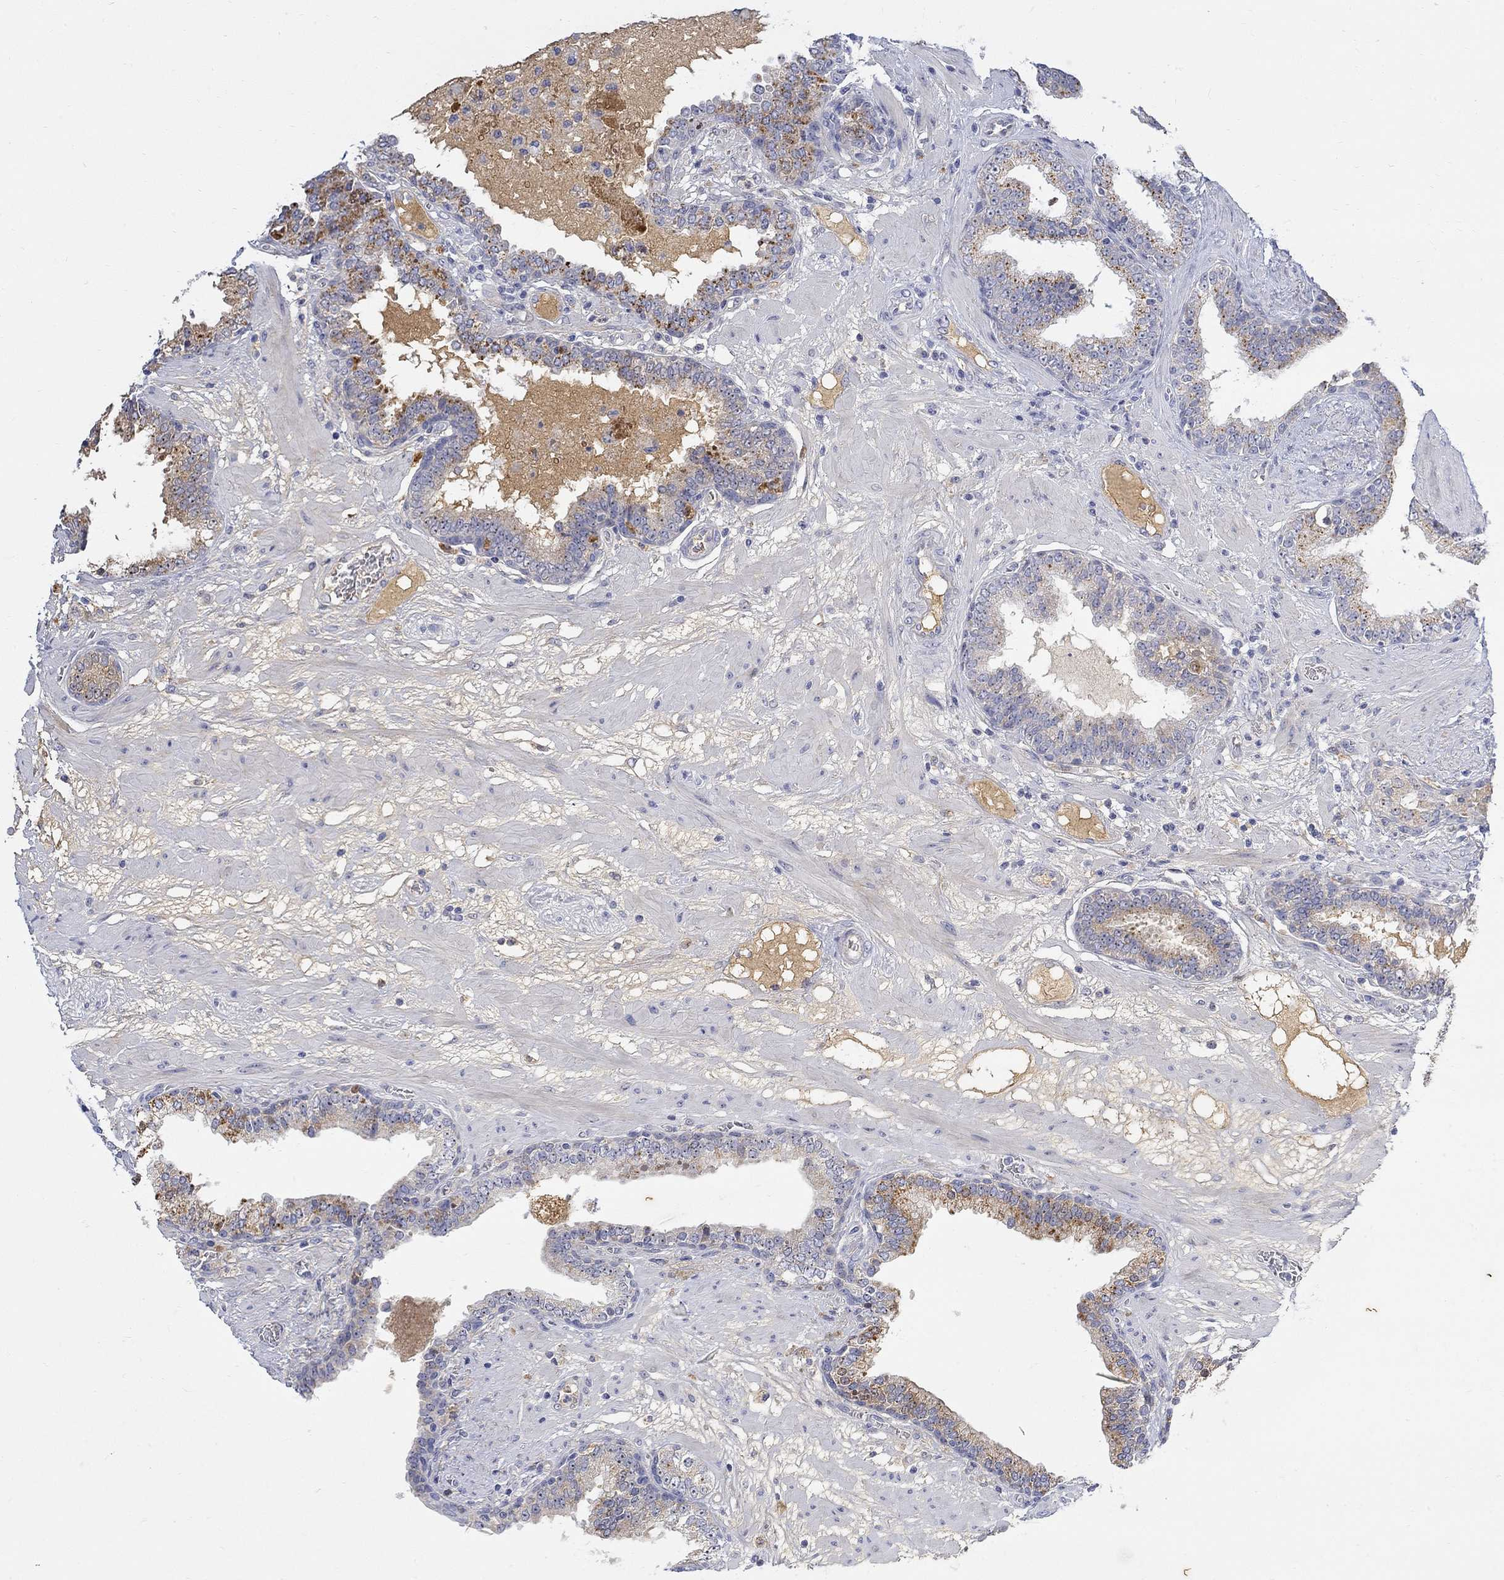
{"staining": {"intensity": "moderate", "quantity": "<25%", "location": "cytoplasmic/membranous"}, "tissue": "prostate cancer", "cell_type": "Tumor cells", "image_type": "cancer", "snomed": [{"axis": "morphology", "description": "Adenocarcinoma, Low grade"}, {"axis": "topography", "description": "Prostate"}], "caption": "Prostate cancer (low-grade adenocarcinoma) tissue exhibits moderate cytoplasmic/membranous positivity in approximately <25% of tumor cells", "gene": "FNDC5", "patient": {"sex": "male", "age": 60}}